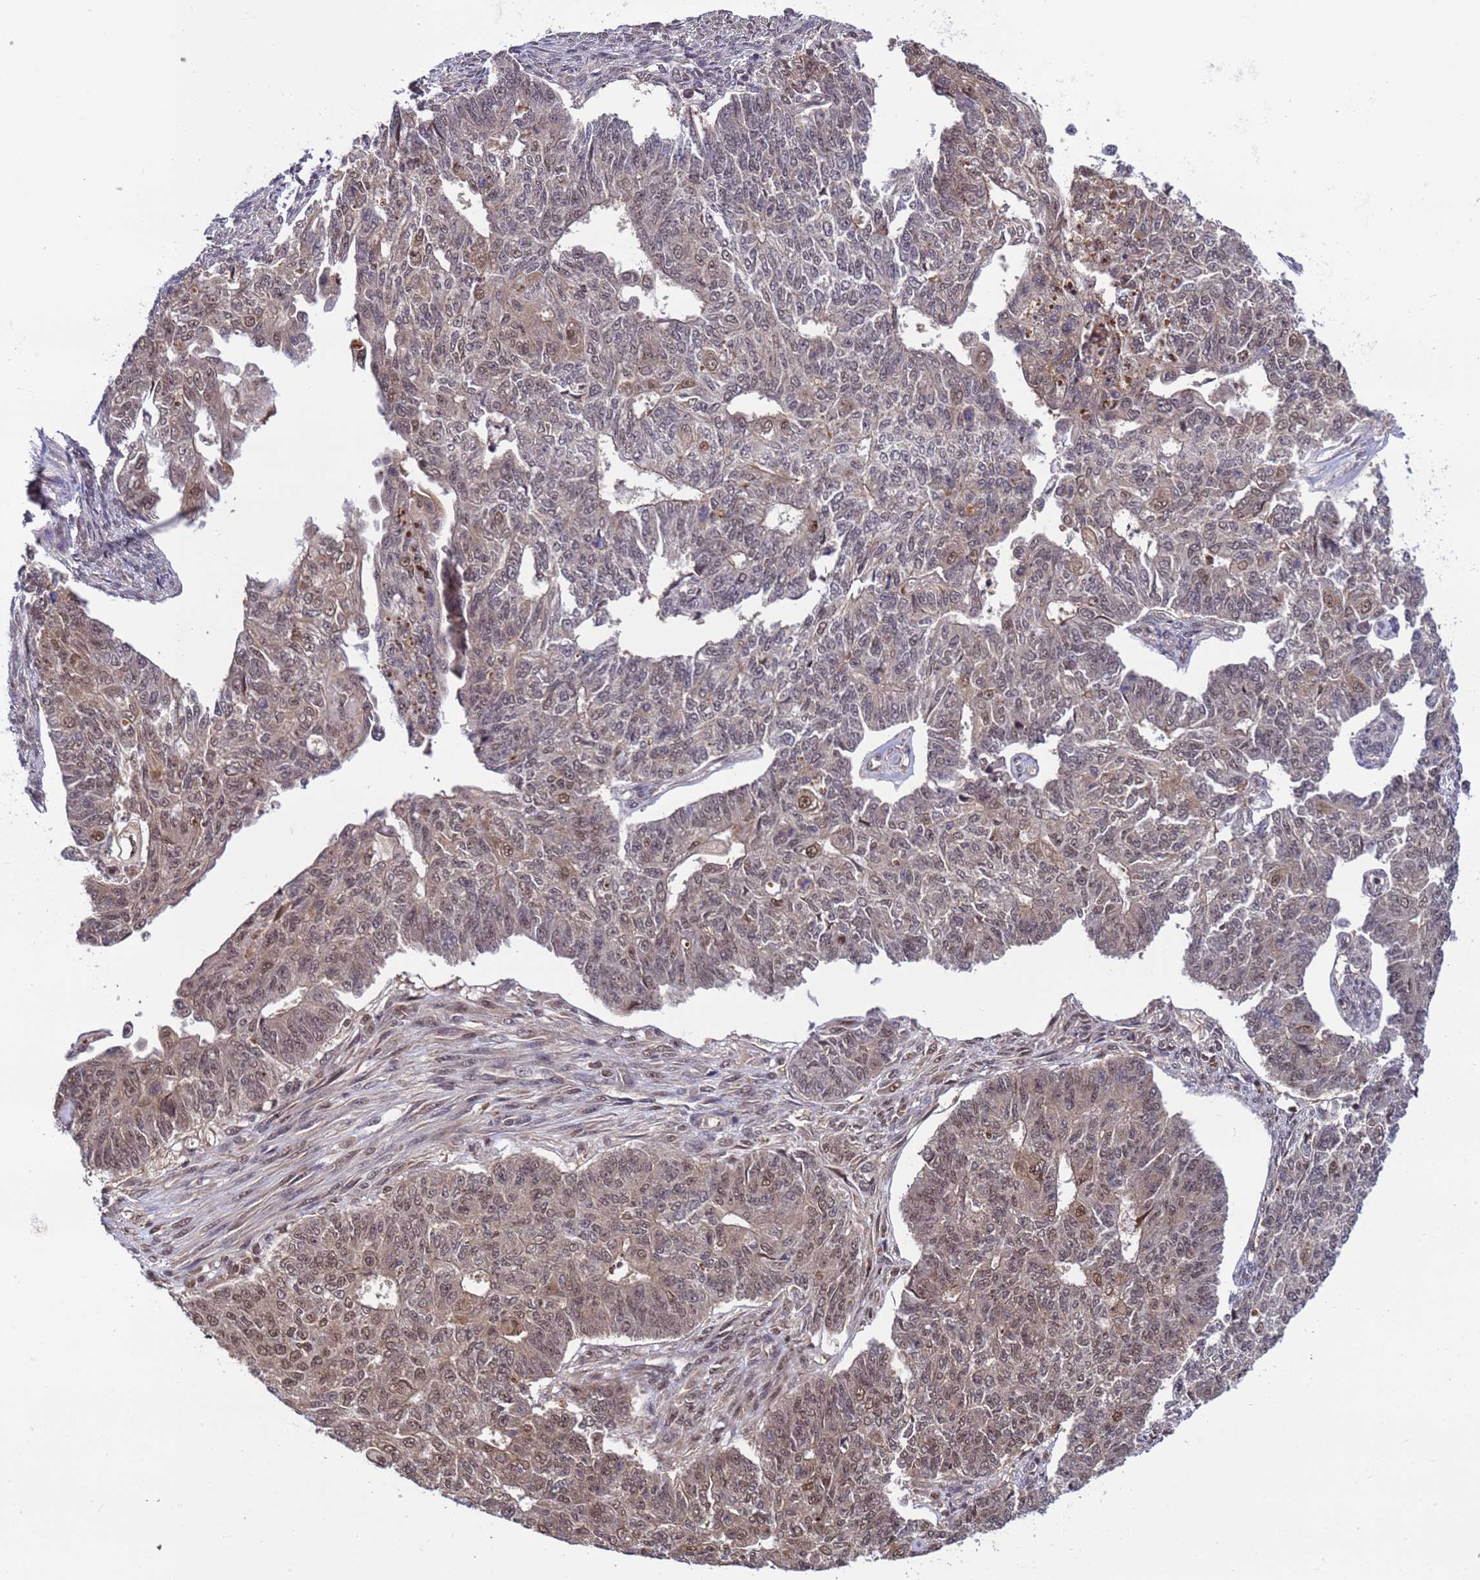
{"staining": {"intensity": "weak", "quantity": ">75%", "location": "cytoplasmic/membranous,nuclear"}, "tissue": "endometrial cancer", "cell_type": "Tumor cells", "image_type": "cancer", "snomed": [{"axis": "morphology", "description": "Adenocarcinoma, NOS"}, {"axis": "topography", "description": "Endometrium"}], "caption": "Human endometrial cancer (adenocarcinoma) stained with a brown dye displays weak cytoplasmic/membranous and nuclear positive expression in about >75% of tumor cells.", "gene": "GEN1", "patient": {"sex": "female", "age": 32}}